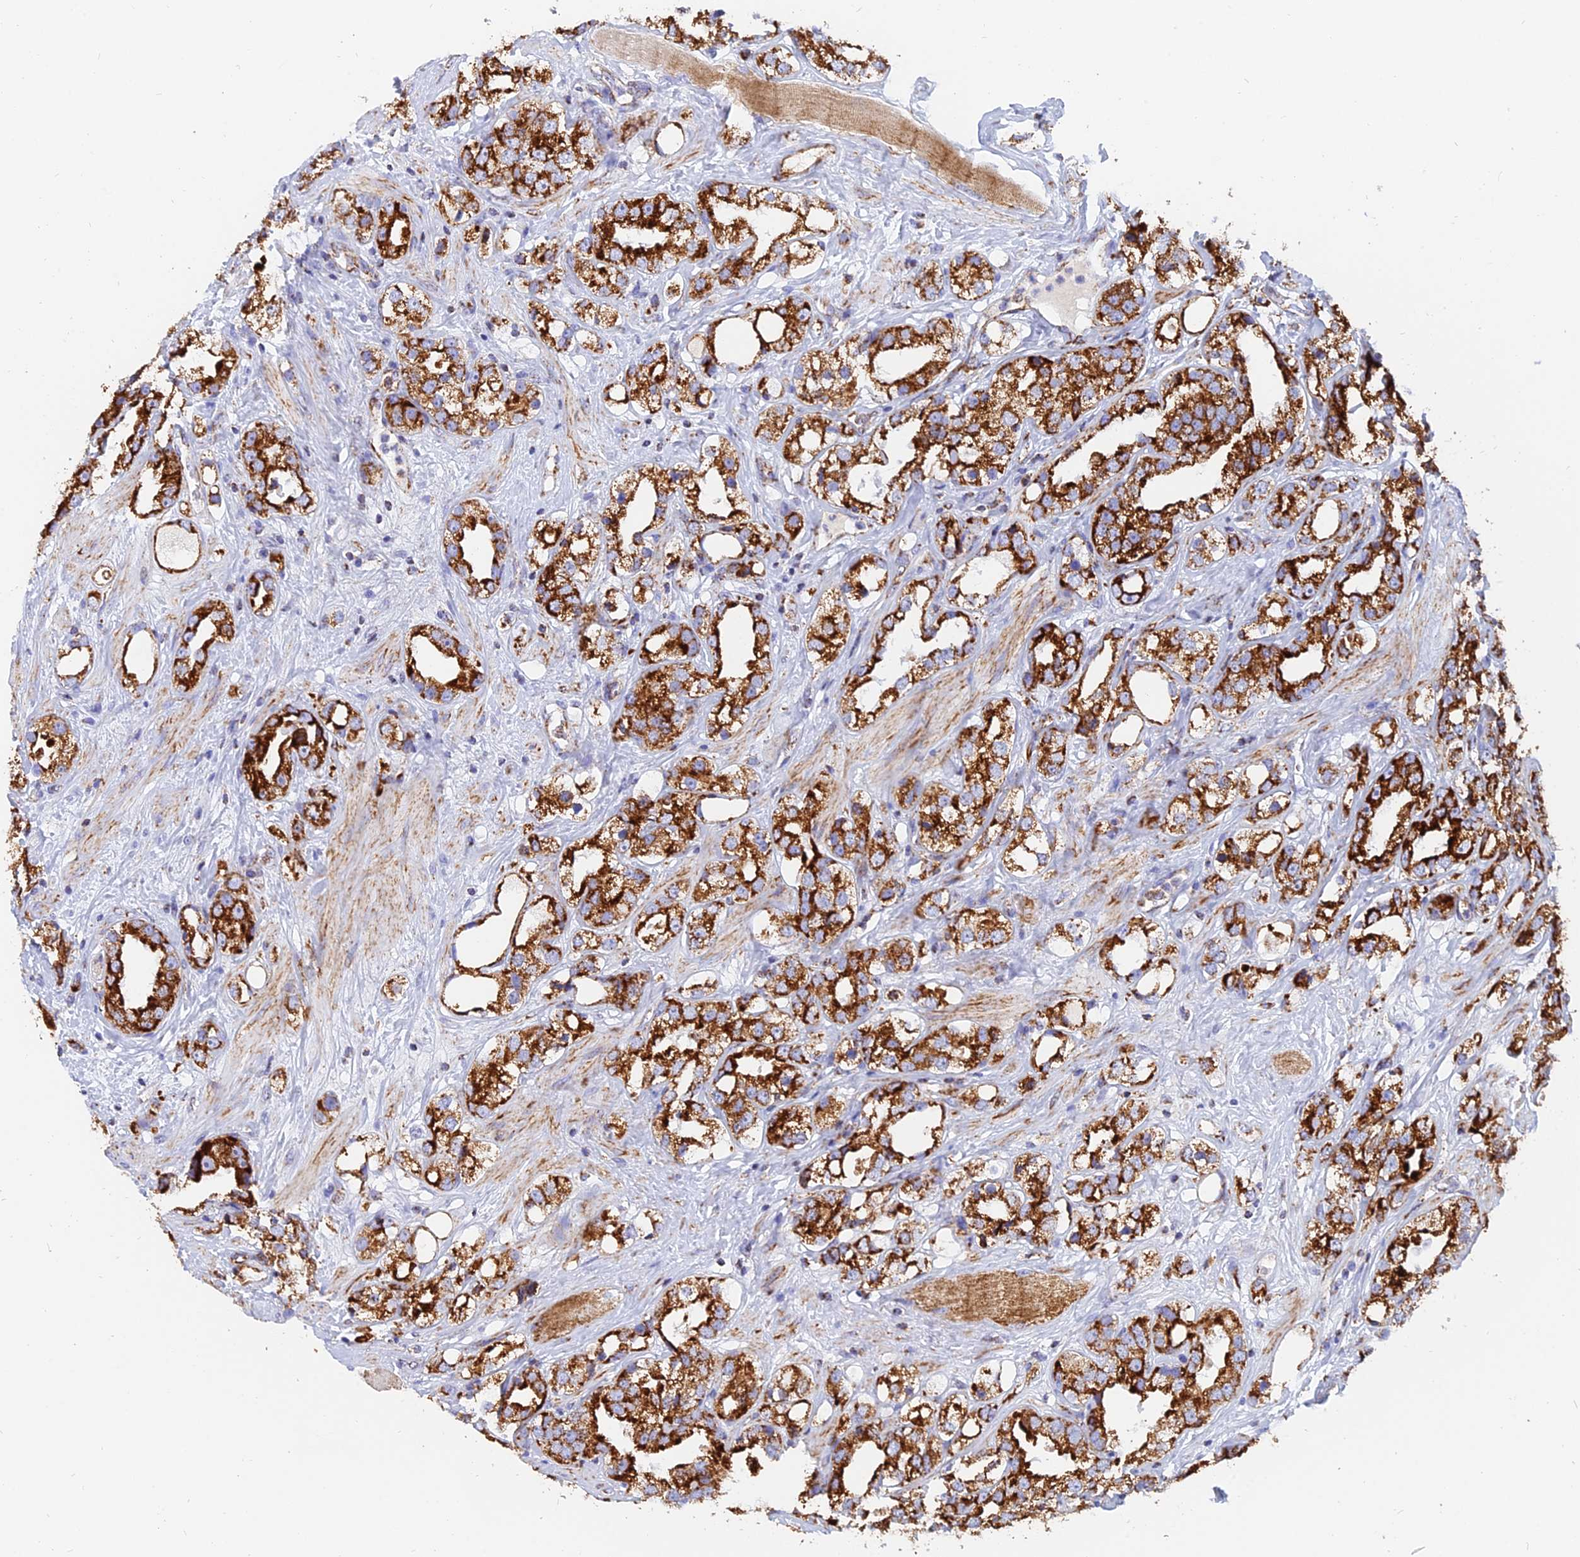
{"staining": {"intensity": "strong", "quantity": ">75%", "location": "cytoplasmic/membranous"}, "tissue": "prostate cancer", "cell_type": "Tumor cells", "image_type": "cancer", "snomed": [{"axis": "morphology", "description": "Adenocarcinoma, NOS"}, {"axis": "topography", "description": "Prostate"}], "caption": "A high amount of strong cytoplasmic/membranous positivity is present in about >75% of tumor cells in prostate adenocarcinoma tissue. (DAB (3,3'-diaminobenzidine) = brown stain, brightfield microscopy at high magnification).", "gene": "NDUFB6", "patient": {"sex": "male", "age": 79}}